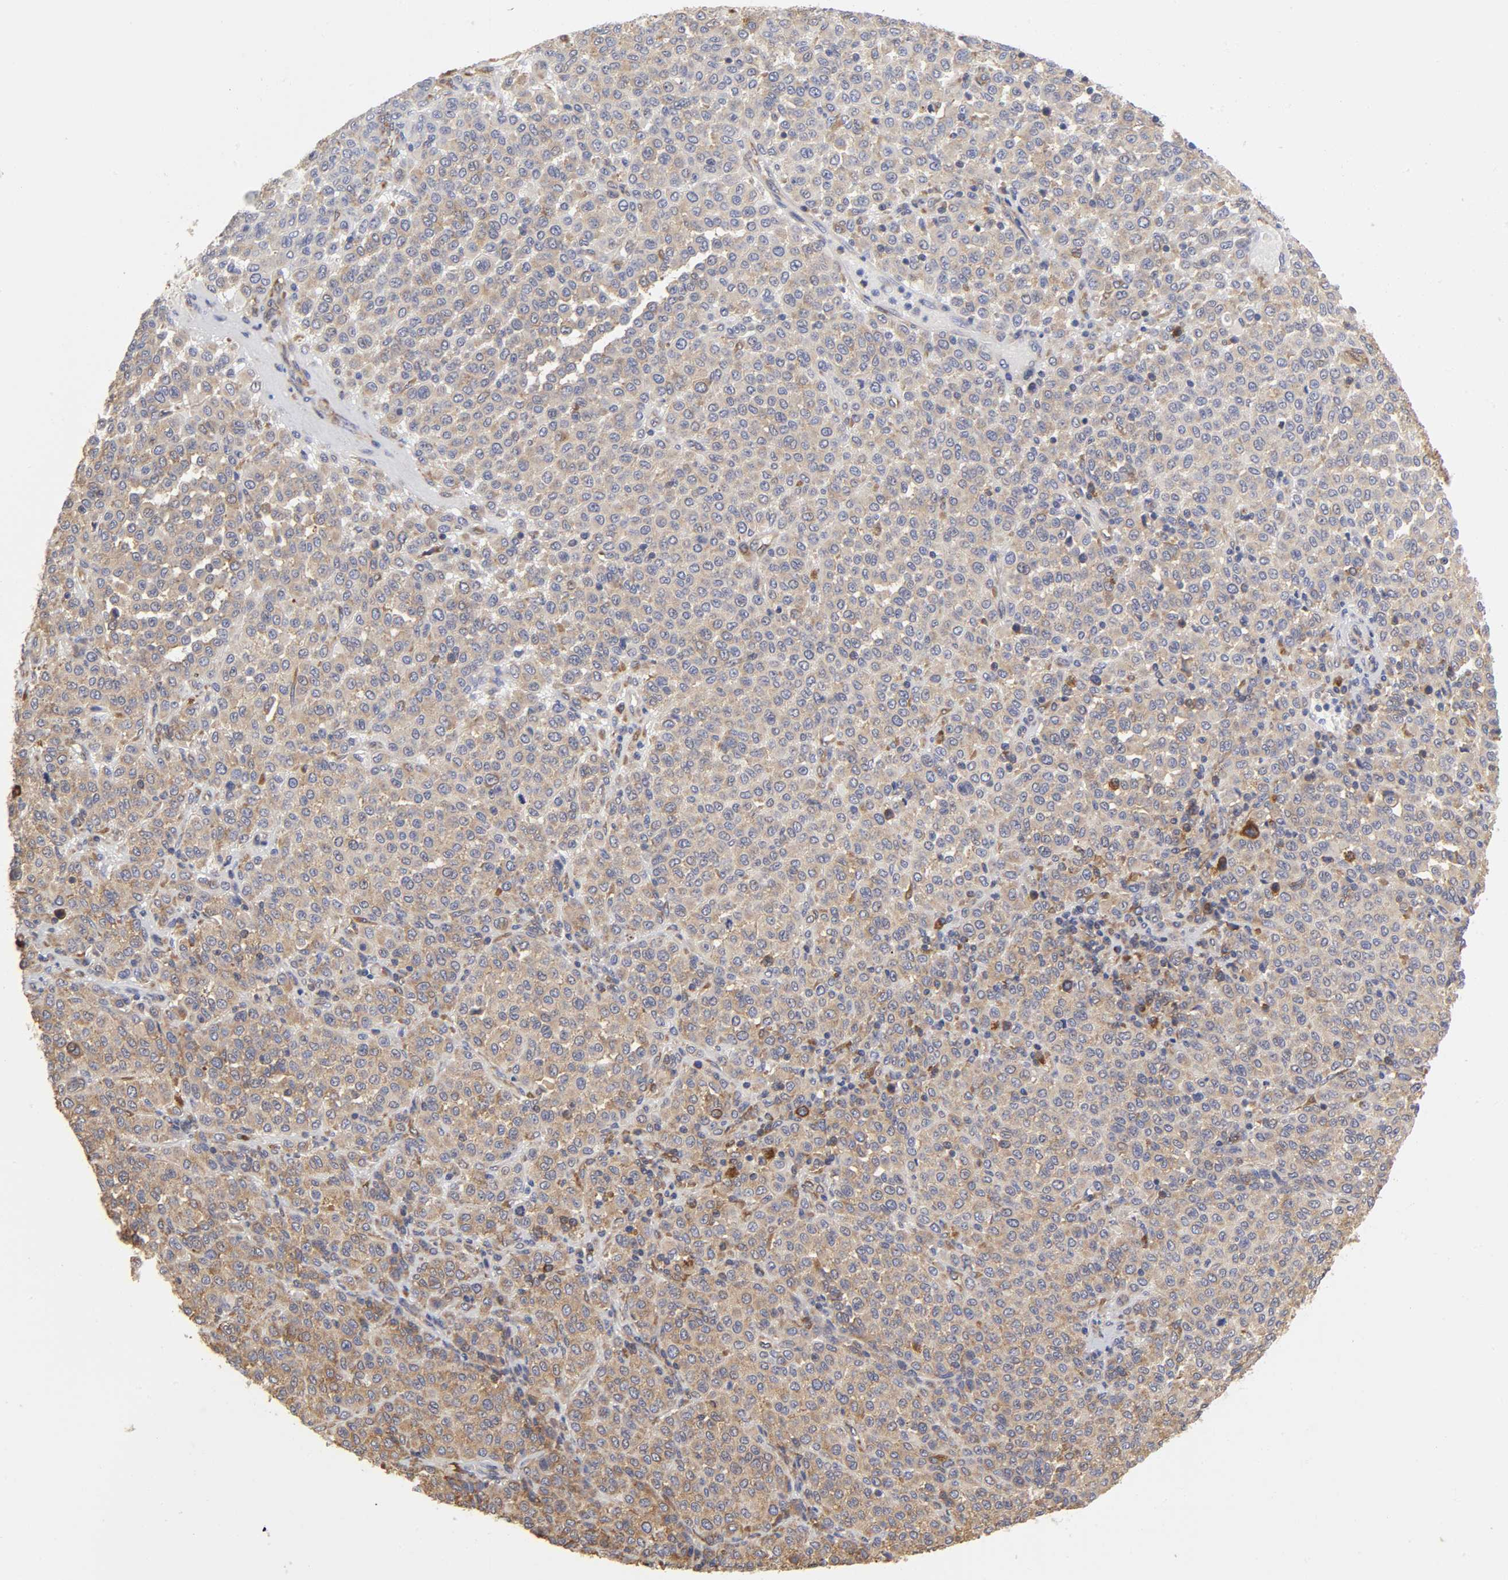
{"staining": {"intensity": "moderate", "quantity": ">75%", "location": "cytoplasmic/membranous"}, "tissue": "melanoma", "cell_type": "Tumor cells", "image_type": "cancer", "snomed": [{"axis": "morphology", "description": "Malignant melanoma, Metastatic site"}, {"axis": "topography", "description": "Pancreas"}], "caption": "Protein expression analysis of human melanoma reveals moderate cytoplasmic/membranous expression in about >75% of tumor cells.", "gene": "RPL14", "patient": {"sex": "female", "age": 30}}